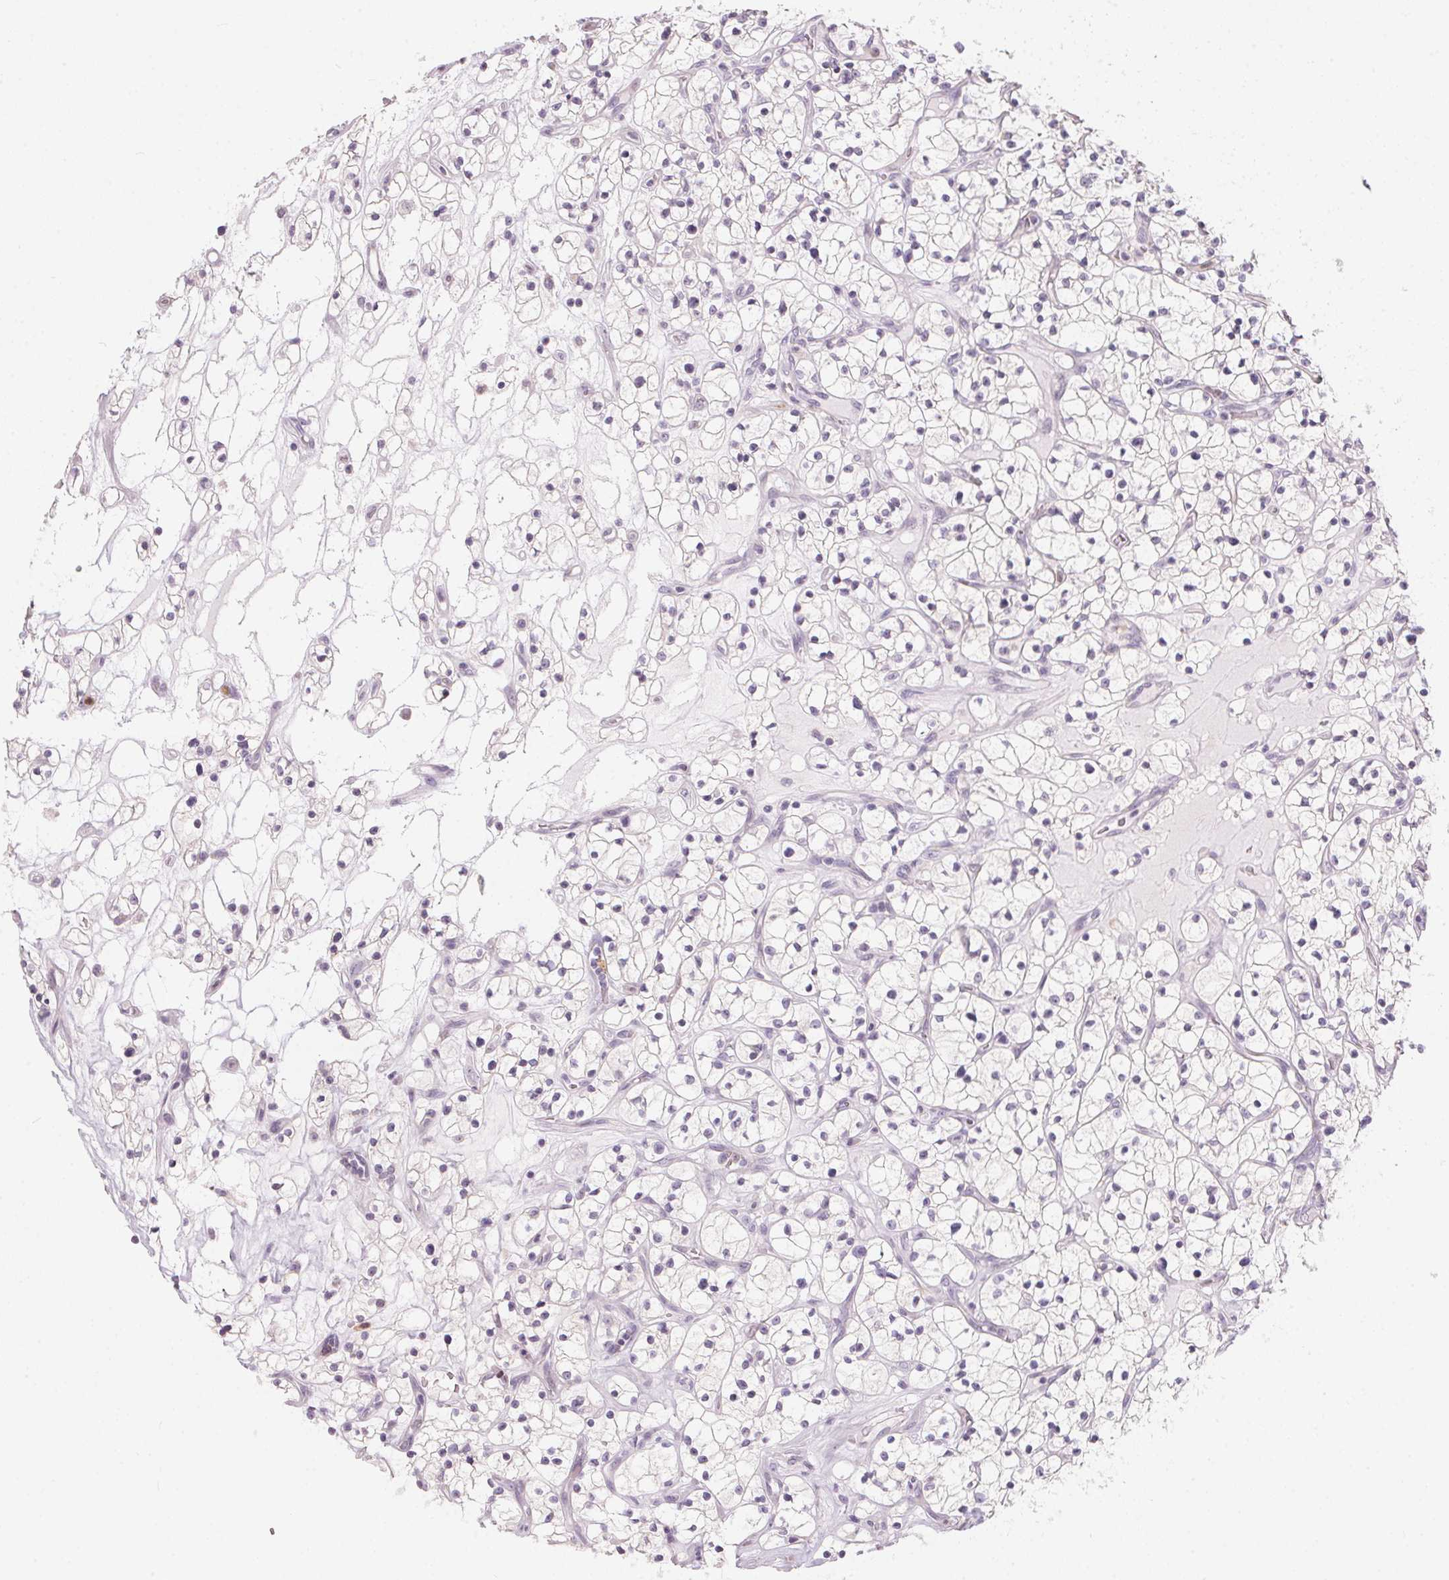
{"staining": {"intensity": "negative", "quantity": "none", "location": "none"}, "tissue": "renal cancer", "cell_type": "Tumor cells", "image_type": "cancer", "snomed": [{"axis": "morphology", "description": "Adenocarcinoma, NOS"}, {"axis": "topography", "description": "Kidney"}], "caption": "Immunohistochemistry micrograph of human renal cancer stained for a protein (brown), which shows no positivity in tumor cells.", "gene": "SERPINB1", "patient": {"sex": "female", "age": 64}}